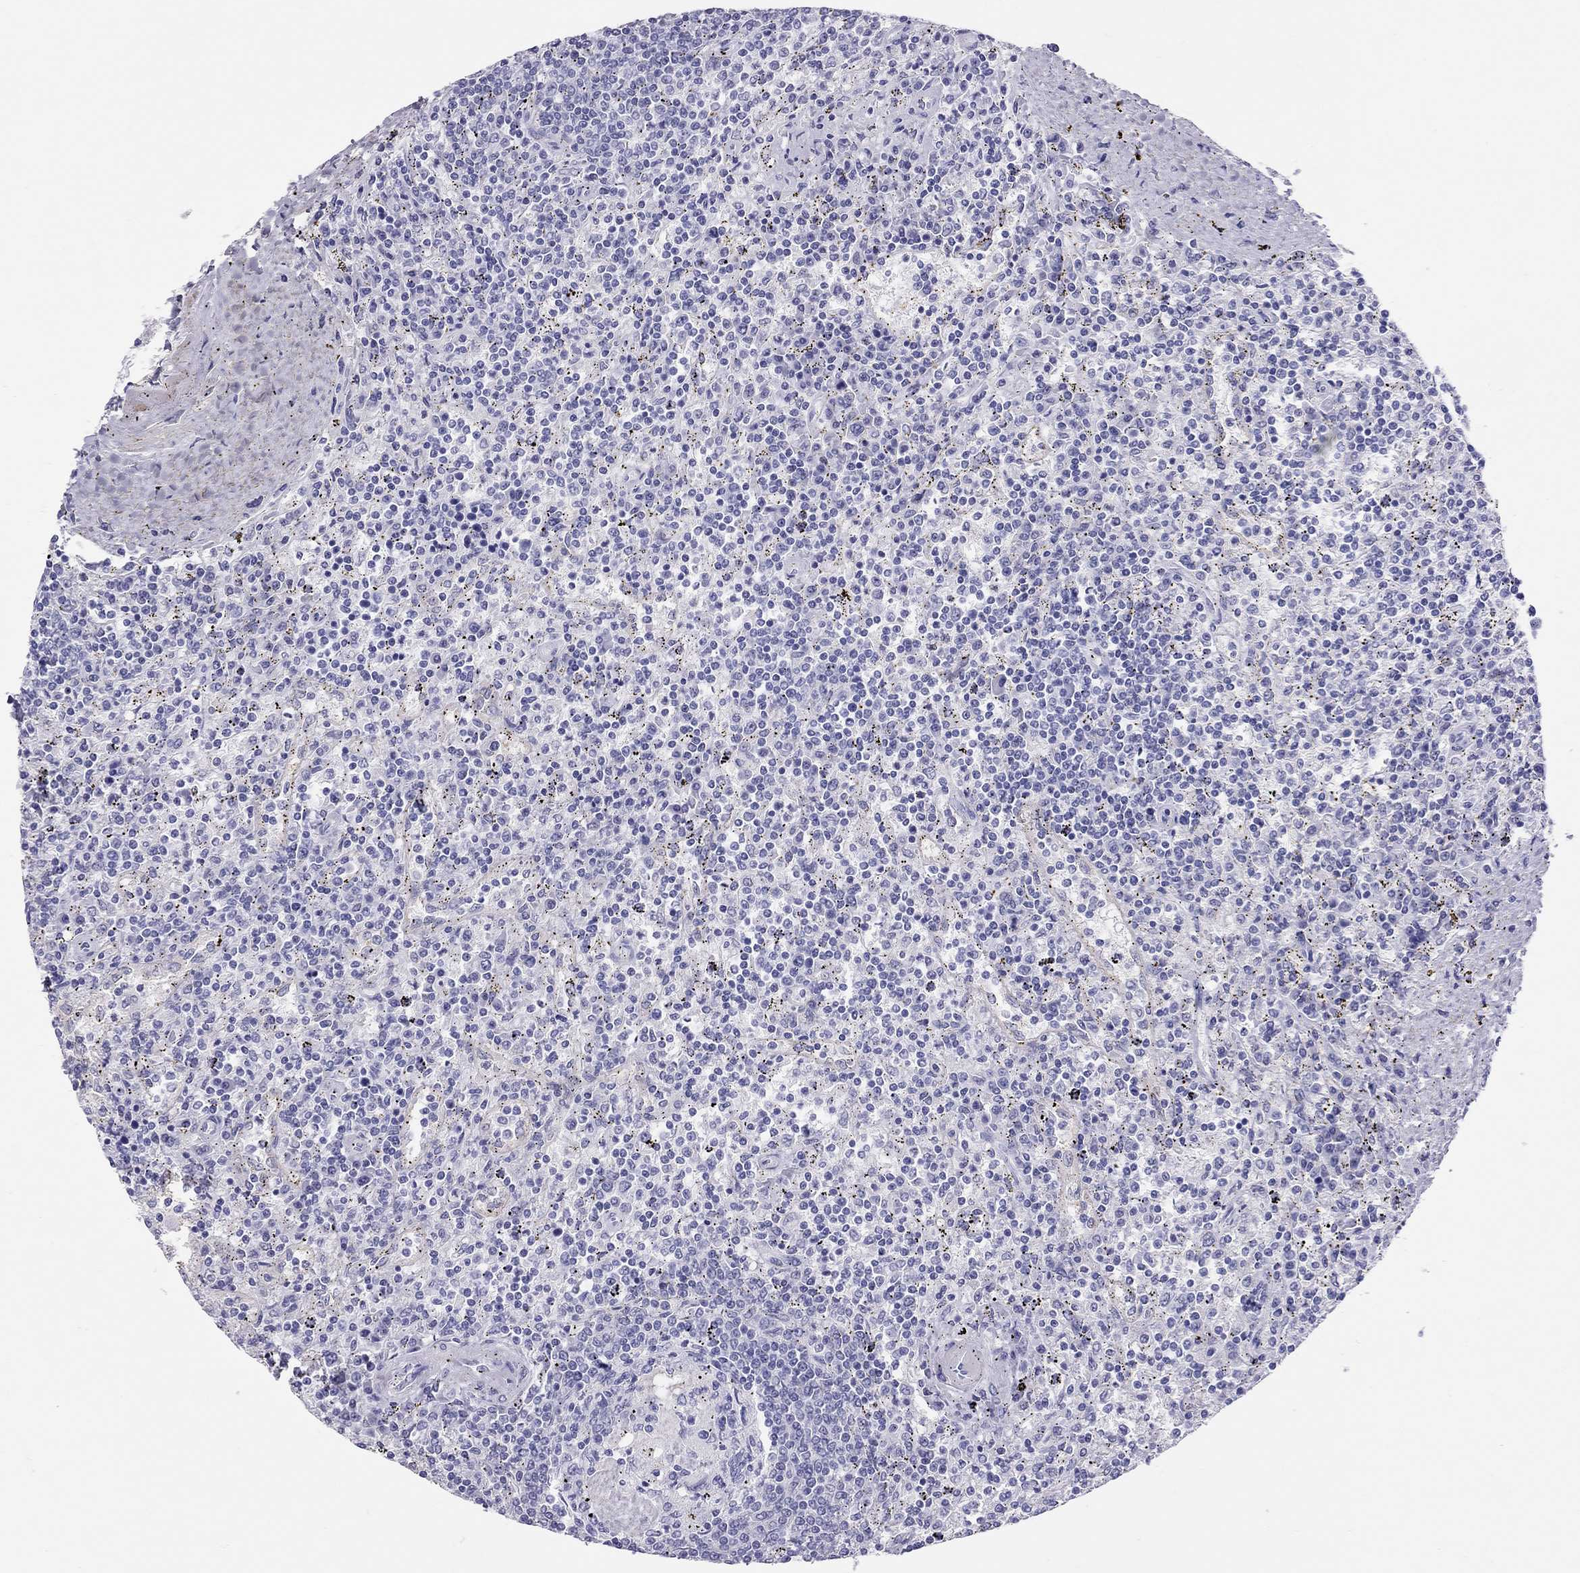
{"staining": {"intensity": "negative", "quantity": "none", "location": "none"}, "tissue": "lymphoma", "cell_type": "Tumor cells", "image_type": "cancer", "snomed": [{"axis": "morphology", "description": "Malignant lymphoma, non-Hodgkin's type, Low grade"}, {"axis": "topography", "description": "Spleen"}], "caption": "Lymphoma stained for a protein using IHC exhibits no expression tumor cells.", "gene": "PSMB11", "patient": {"sex": "male", "age": 62}}